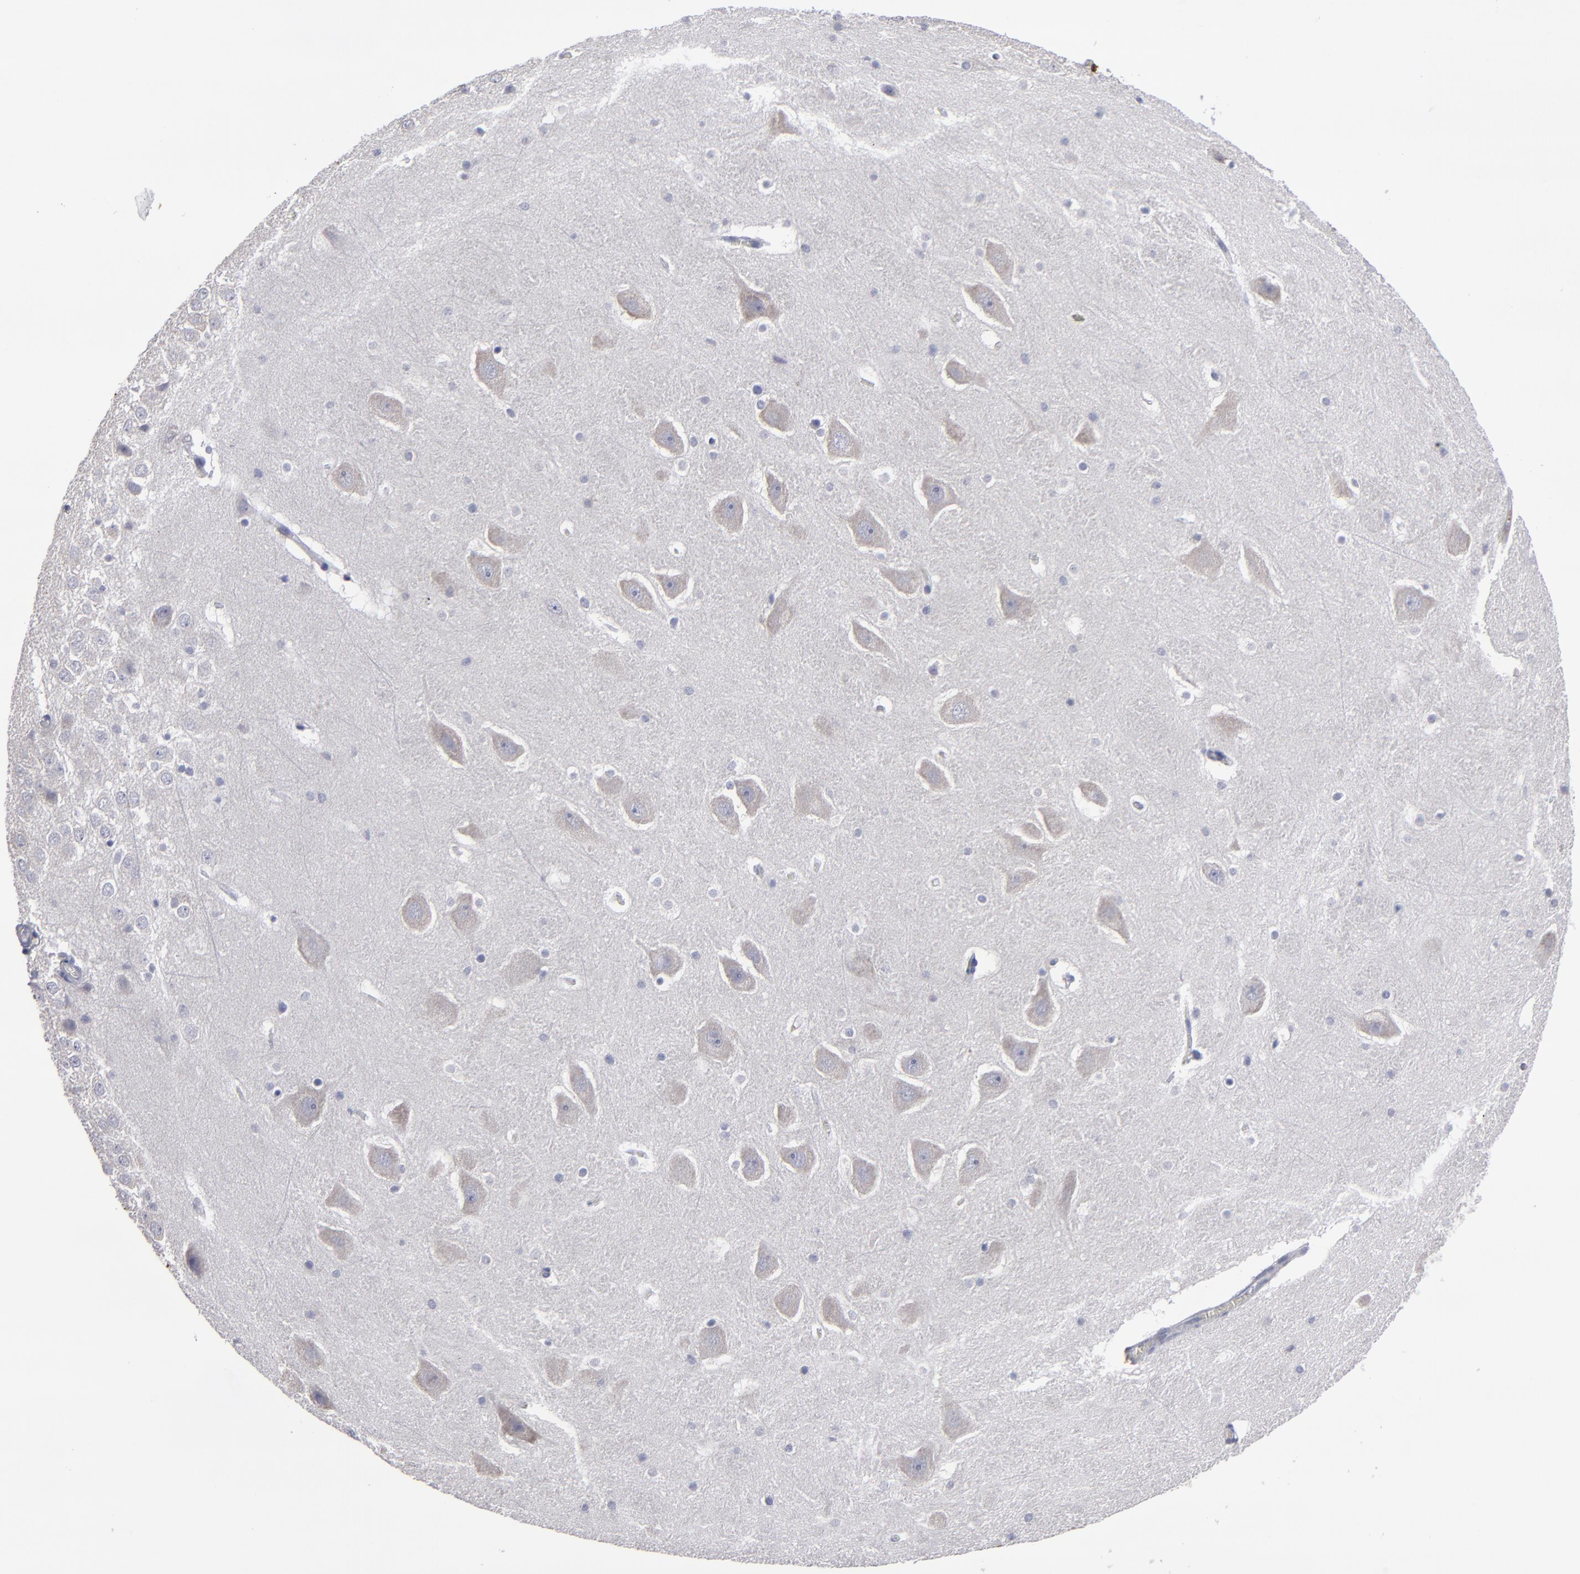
{"staining": {"intensity": "negative", "quantity": "none", "location": "none"}, "tissue": "hippocampus", "cell_type": "Glial cells", "image_type": "normal", "snomed": [{"axis": "morphology", "description": "Normal tissue, NOS"}, {"axis": "topography", "description": "Hippocampus"}], "caption": "Glial cells show no significant positivity in benign hippocampus.", "gene": "CCDC80", "patient": {"sex": "male", "age": 45}}